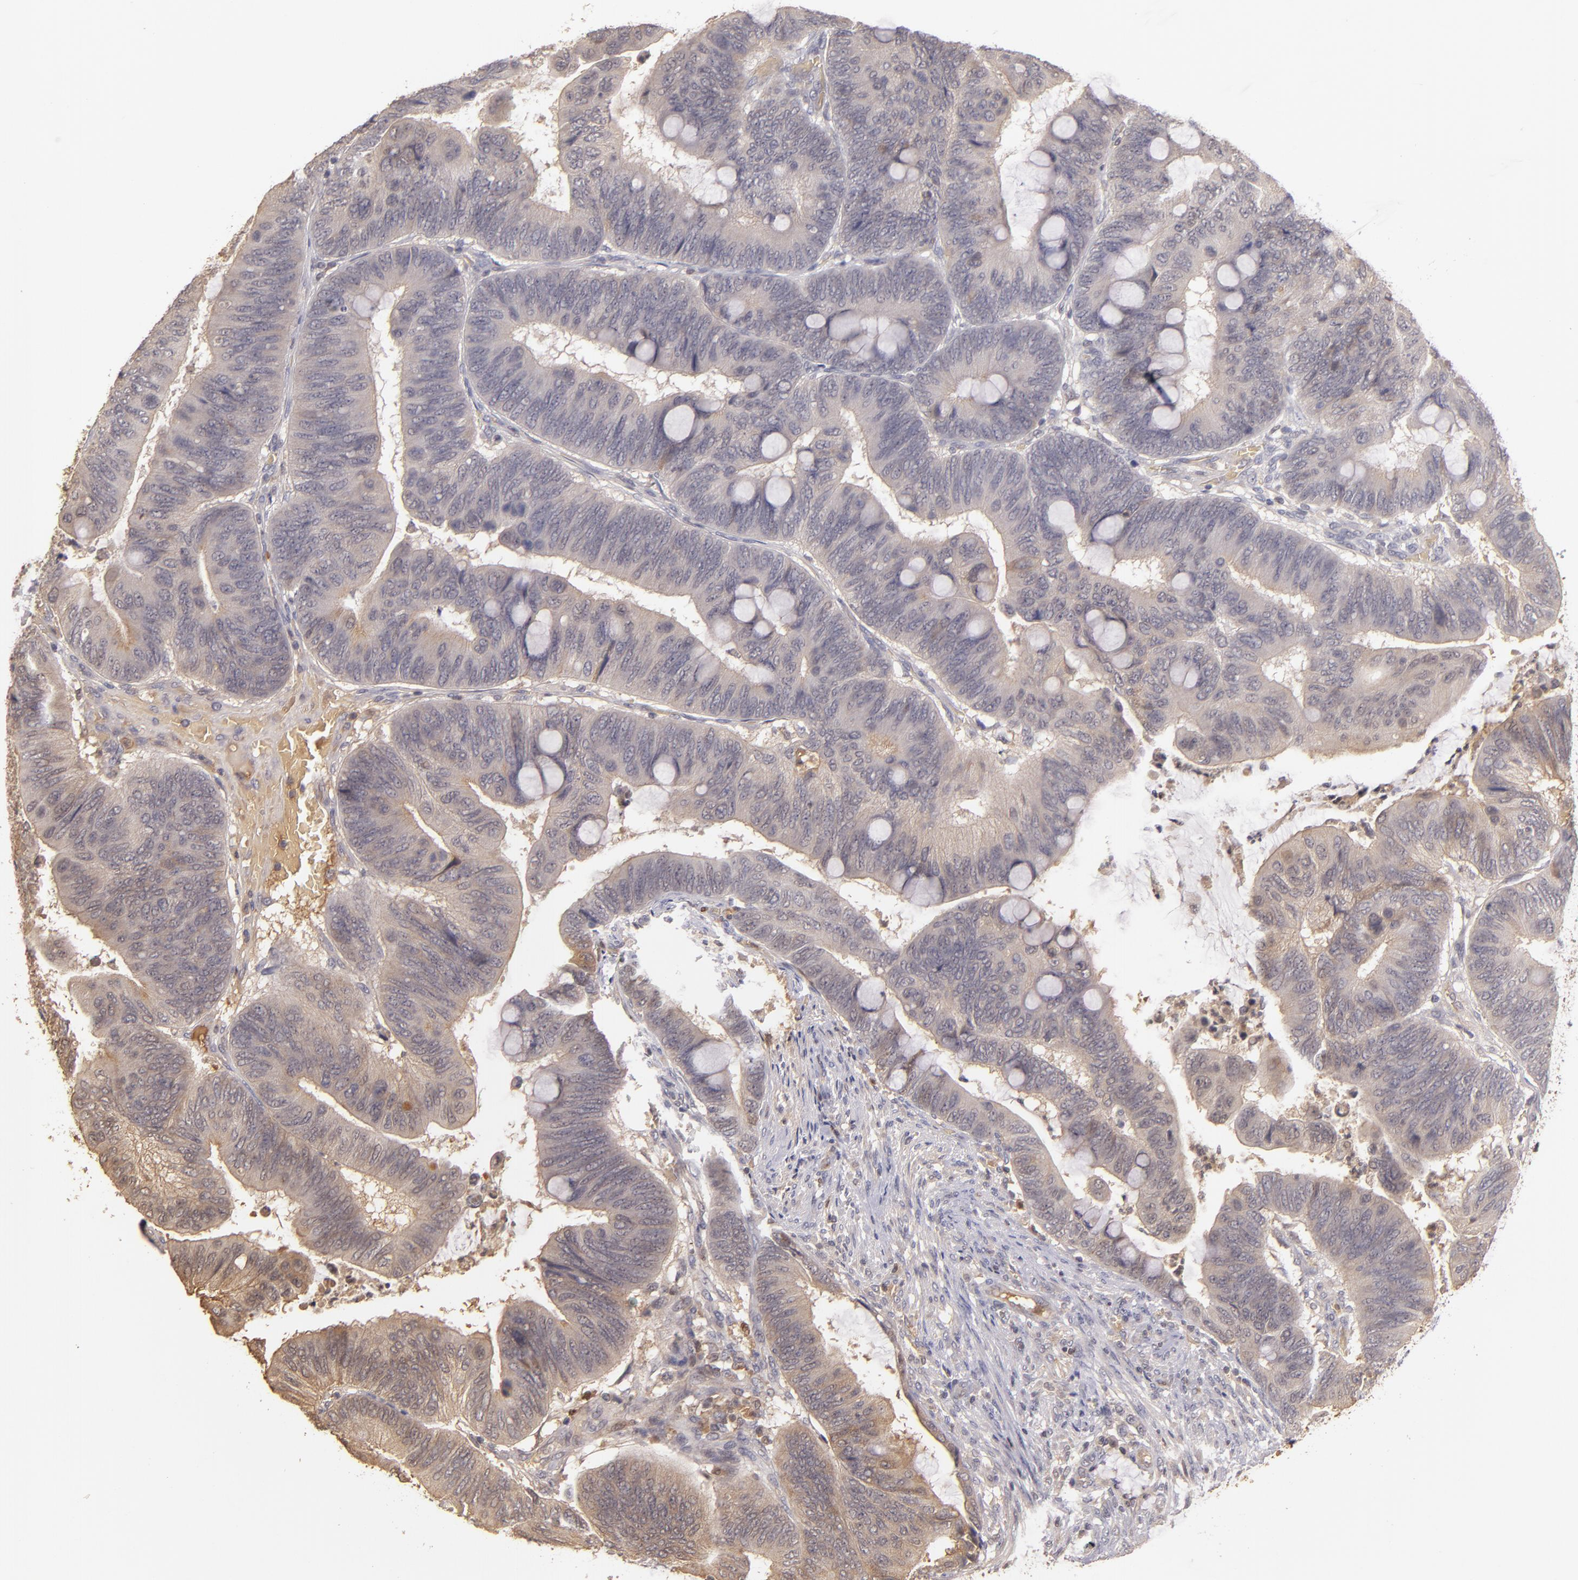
{"staining": {"intensity": "moderate", "quantity": ">75%", "location": "cytoplasmic/membranous"}, "tissue": "colorectal cancer", "cell_type": "Tumor cells", "image_type": "cancer", "snomed": [{"axis": "morphology", "description": "Normal tissue, NOS"}, {"axis": "morphology", "description": "Adenocarcinoma, NOS"}, {"axis": "topography", "description": "Rectum"}], "caption": "Approximately >75% of tumor cells in adenocarcinoma (colorectal) exhibit moderate cytoplasmic/membranous protein staining as visualized by brown immunohistochemical staining.", "gene": "LRG1", "patient": {"sex": "male", "age": 92}}